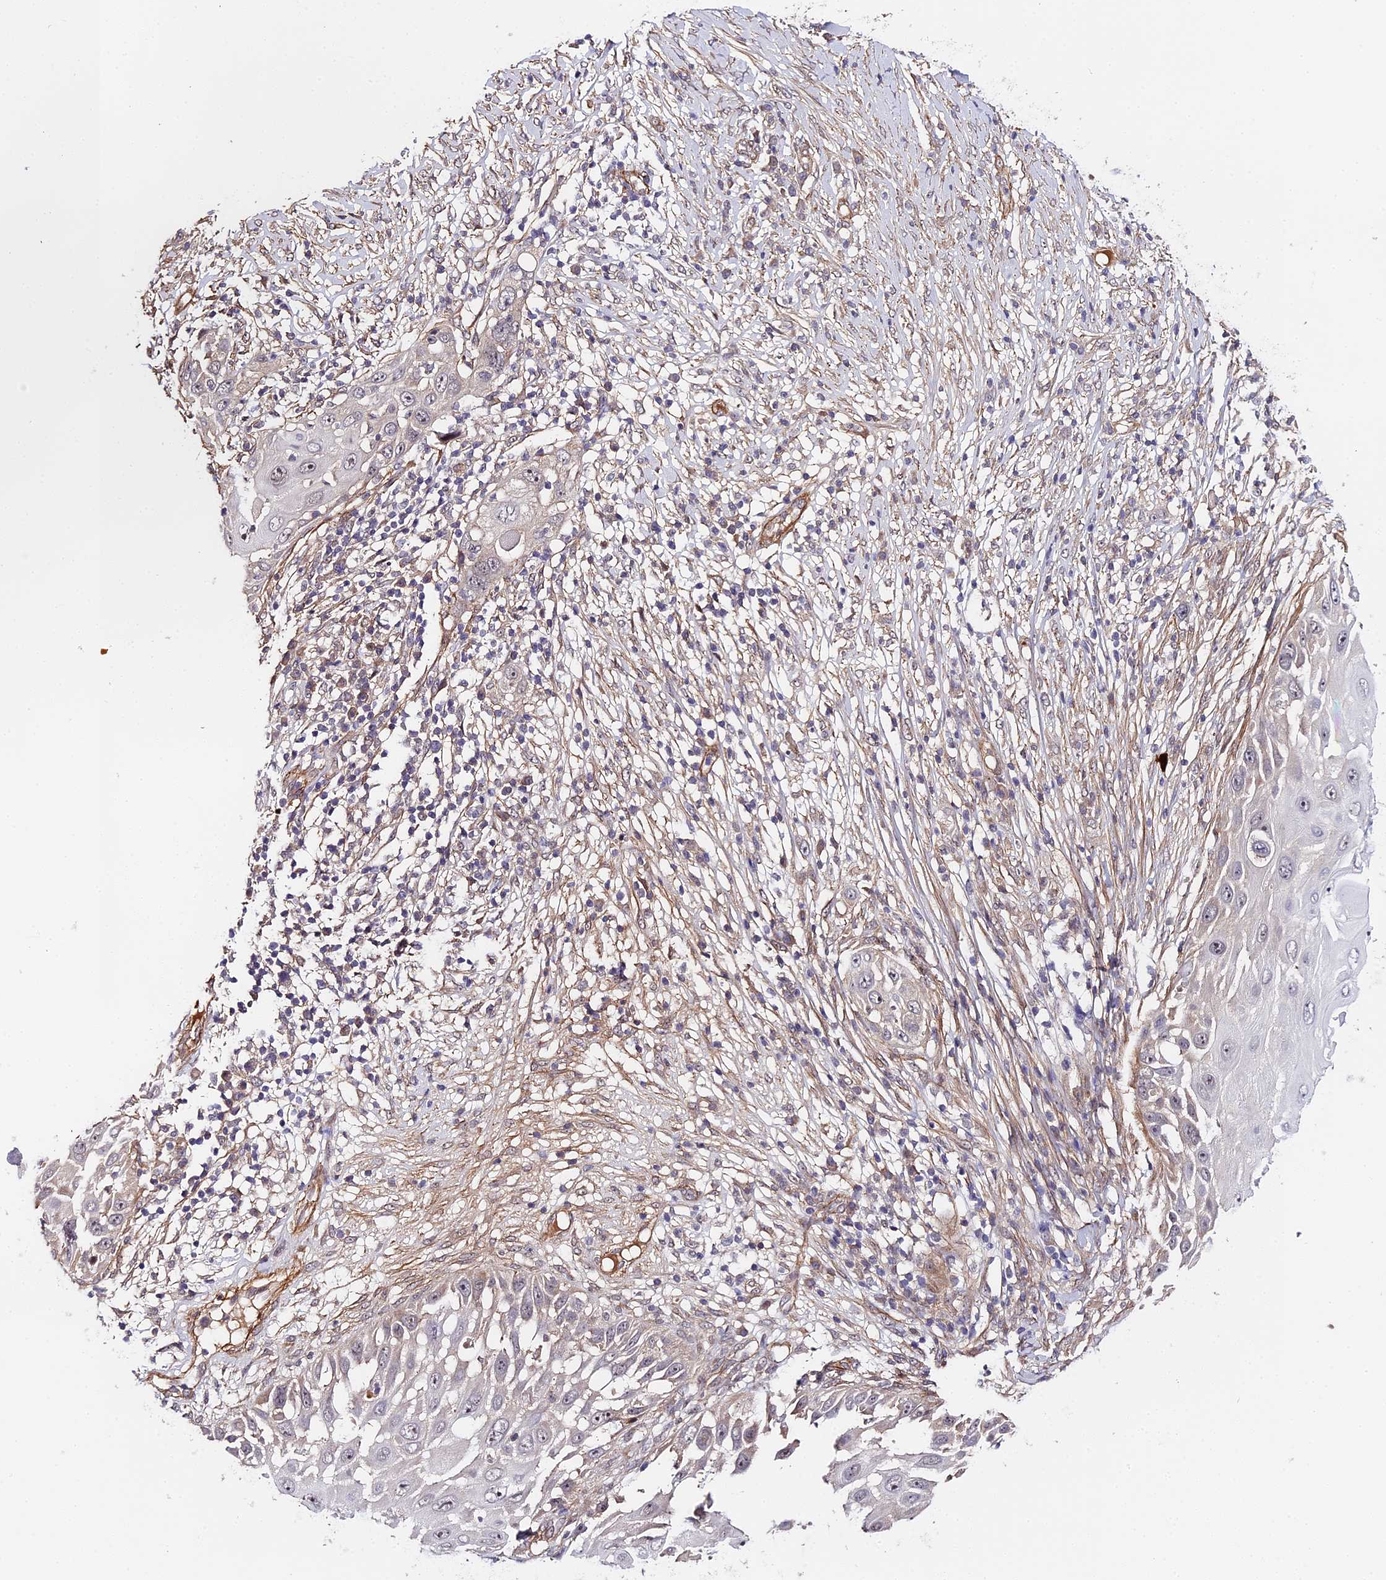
{"staining": {"intensity": "negative", "quantity": "none", "location": "none"}, "tissue": "skin cancer", "cell_type": "Tumor cells", "image_type": "cancer", "snomed": [{"axis": "morphology", "description": "Squamous cell carcinoma, NOS"}, {"axis": "topography", "description": "Skin"}], "caption": "High power microscopy histopathology image of an IHC micrograph of skin squamous cell carcinoma, revealing no significant staining in tumor cells.", "gene": "IMPACT", "patient": {"sex": "female", "age": 44}}